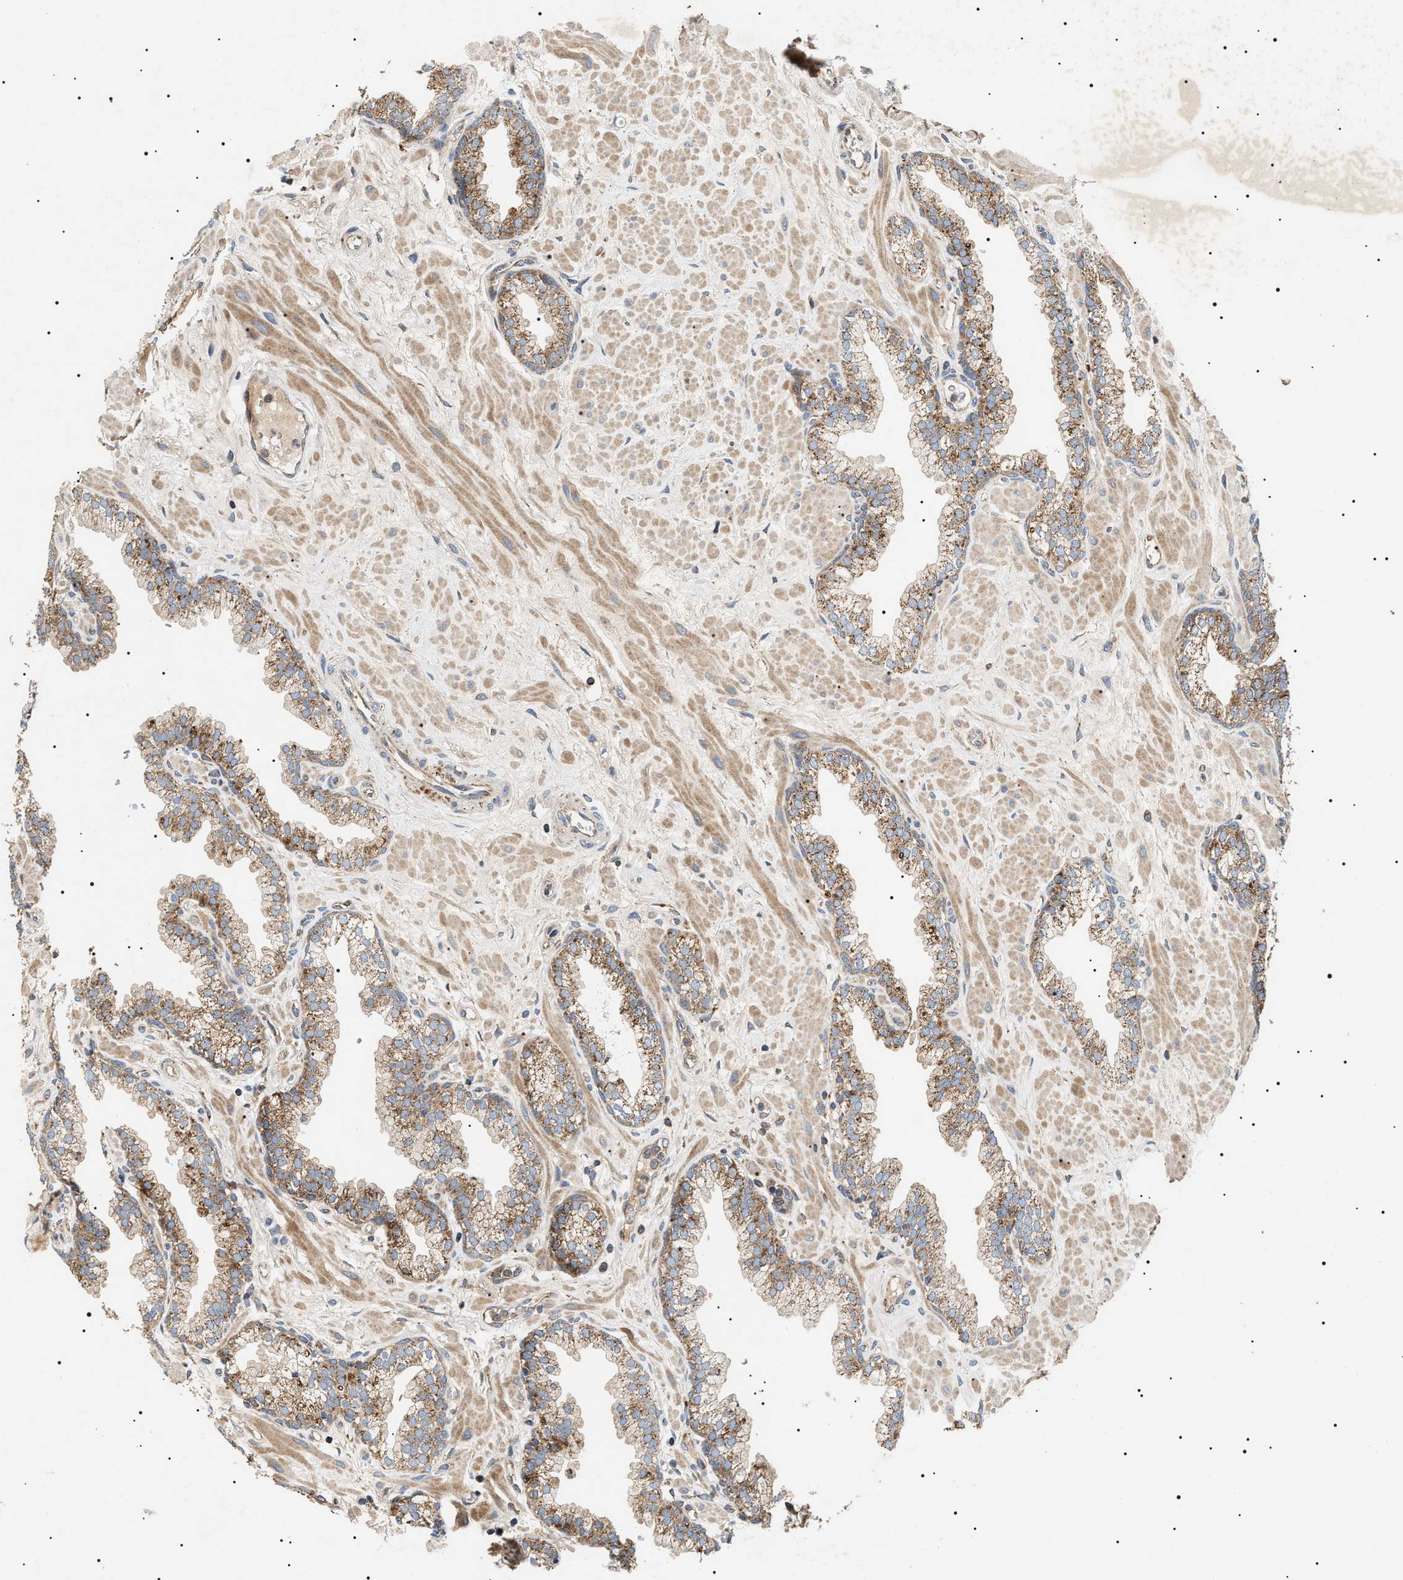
{"staining": {"intensity": "moderate", "quantity": ">75%", "location": "cytoplasmic/membranous"}, "tissue": "prostate", "cell_type": "Glandular cells", "image_type": "normal", "snomed": [{"axis": "morphology", "description": "Normal tissue, NOS"}, {"axis": "morphology", "description": "Urothelial carcinoma, Low grade"}, {"axis": "topography", "description": "Urinary bladder"}, {"axis": "topography", "description": "Prostate"}], "caption": "Protein staining of unremarkable prostate shows moderate cytoplasmic/membranous staining in approximately >75% of glandular cells.", "gene": "OXSM", "patient": {"sex": "male", "age": 60}}